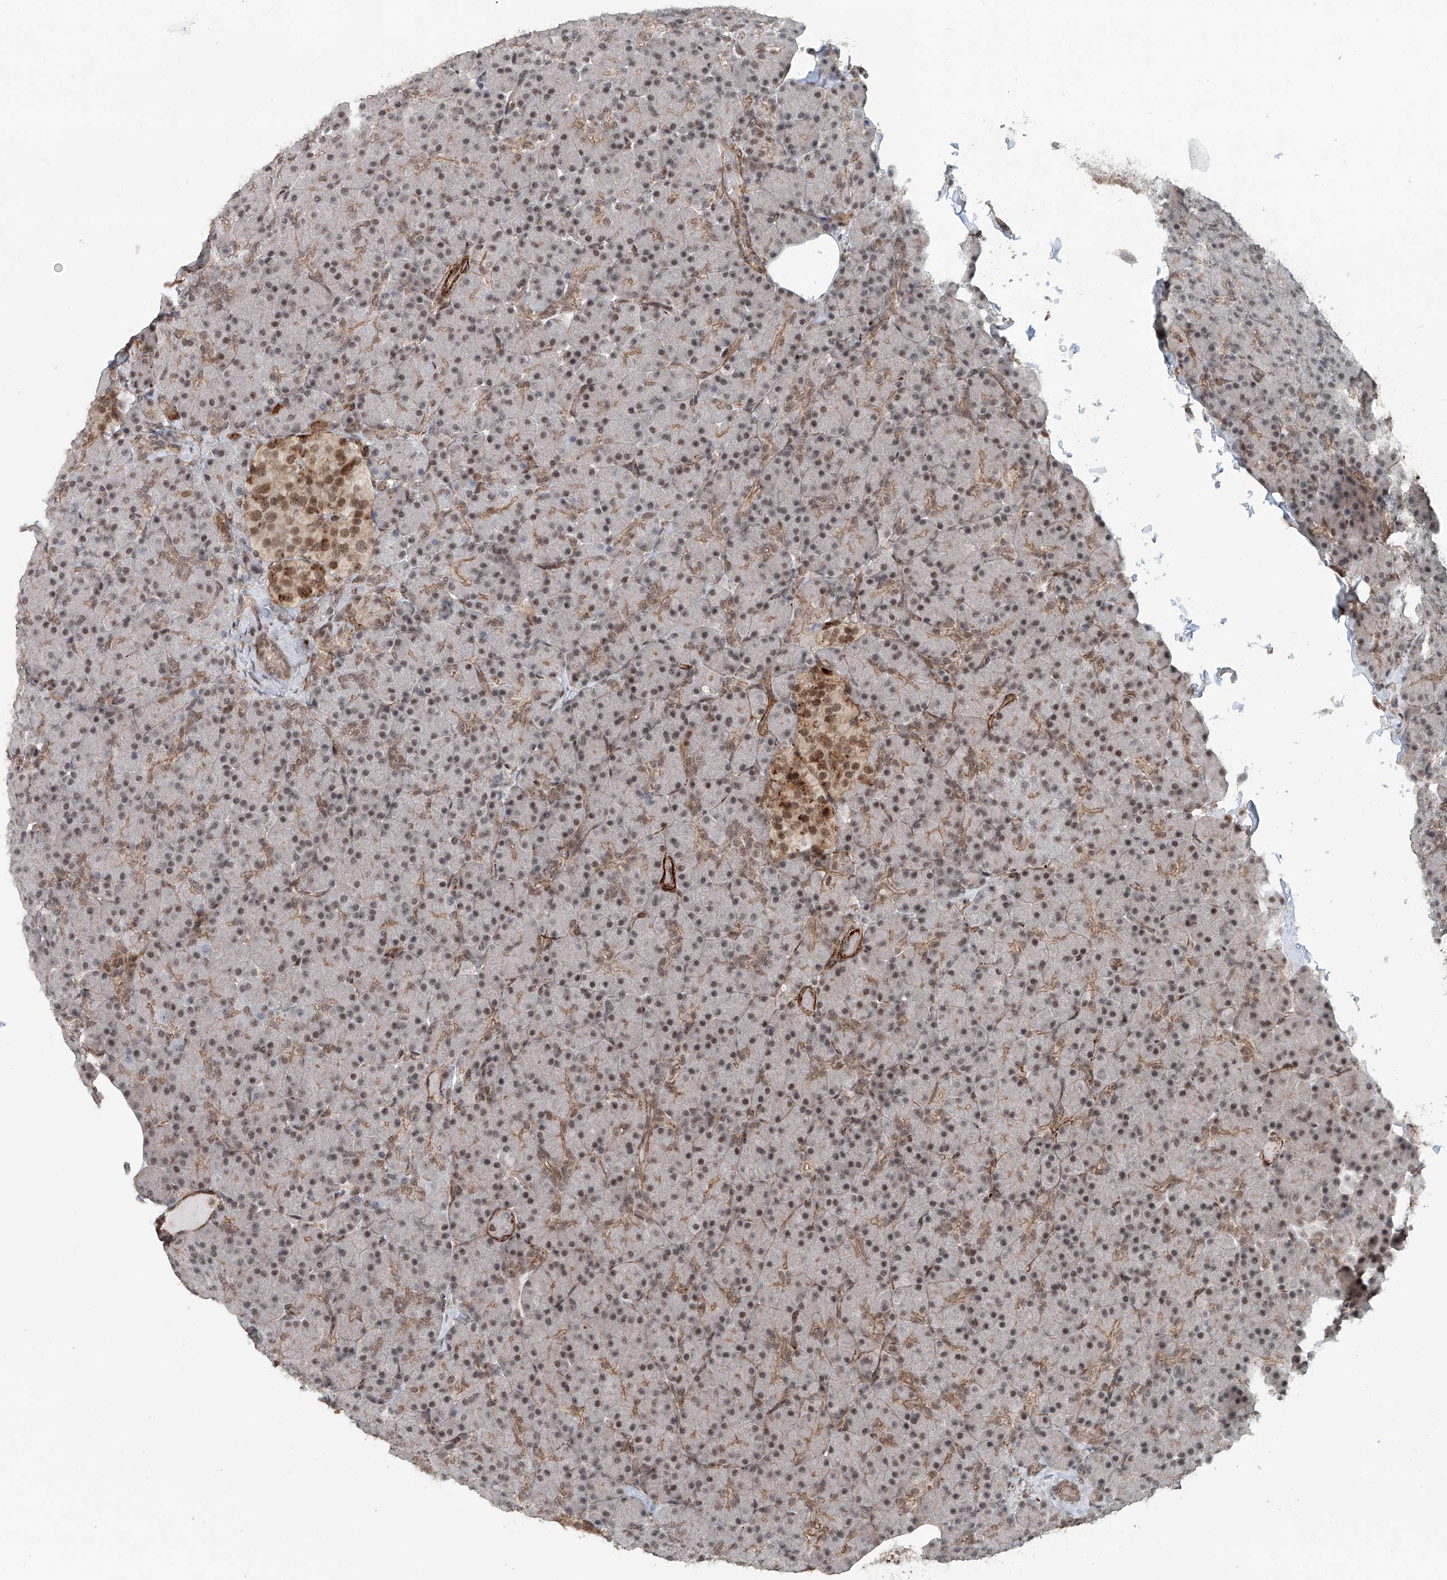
{"staining": {"intensity": "moderate", "quantity": "<25%", "location": "cytoplasmic/membranous,nuclear"}, "tissue": "pancreas", "cell_type": "Exocrine glandular cells", "image_type": "normal", "snomed": [{"axis": "morphology", "description": "Normal tissue, NOS"}, {"axis": "topography", "description": "Pancreas"}], "caption": "Immunohistochemical staining of normal pancreas exhibits <25% levels of moderate cytoplasmic/membranous,nuclear protein expression in approximately <25% of exocrine glandular cells.", "gene": "SDE2", "patient": {"sex": "female", "age": 43}}